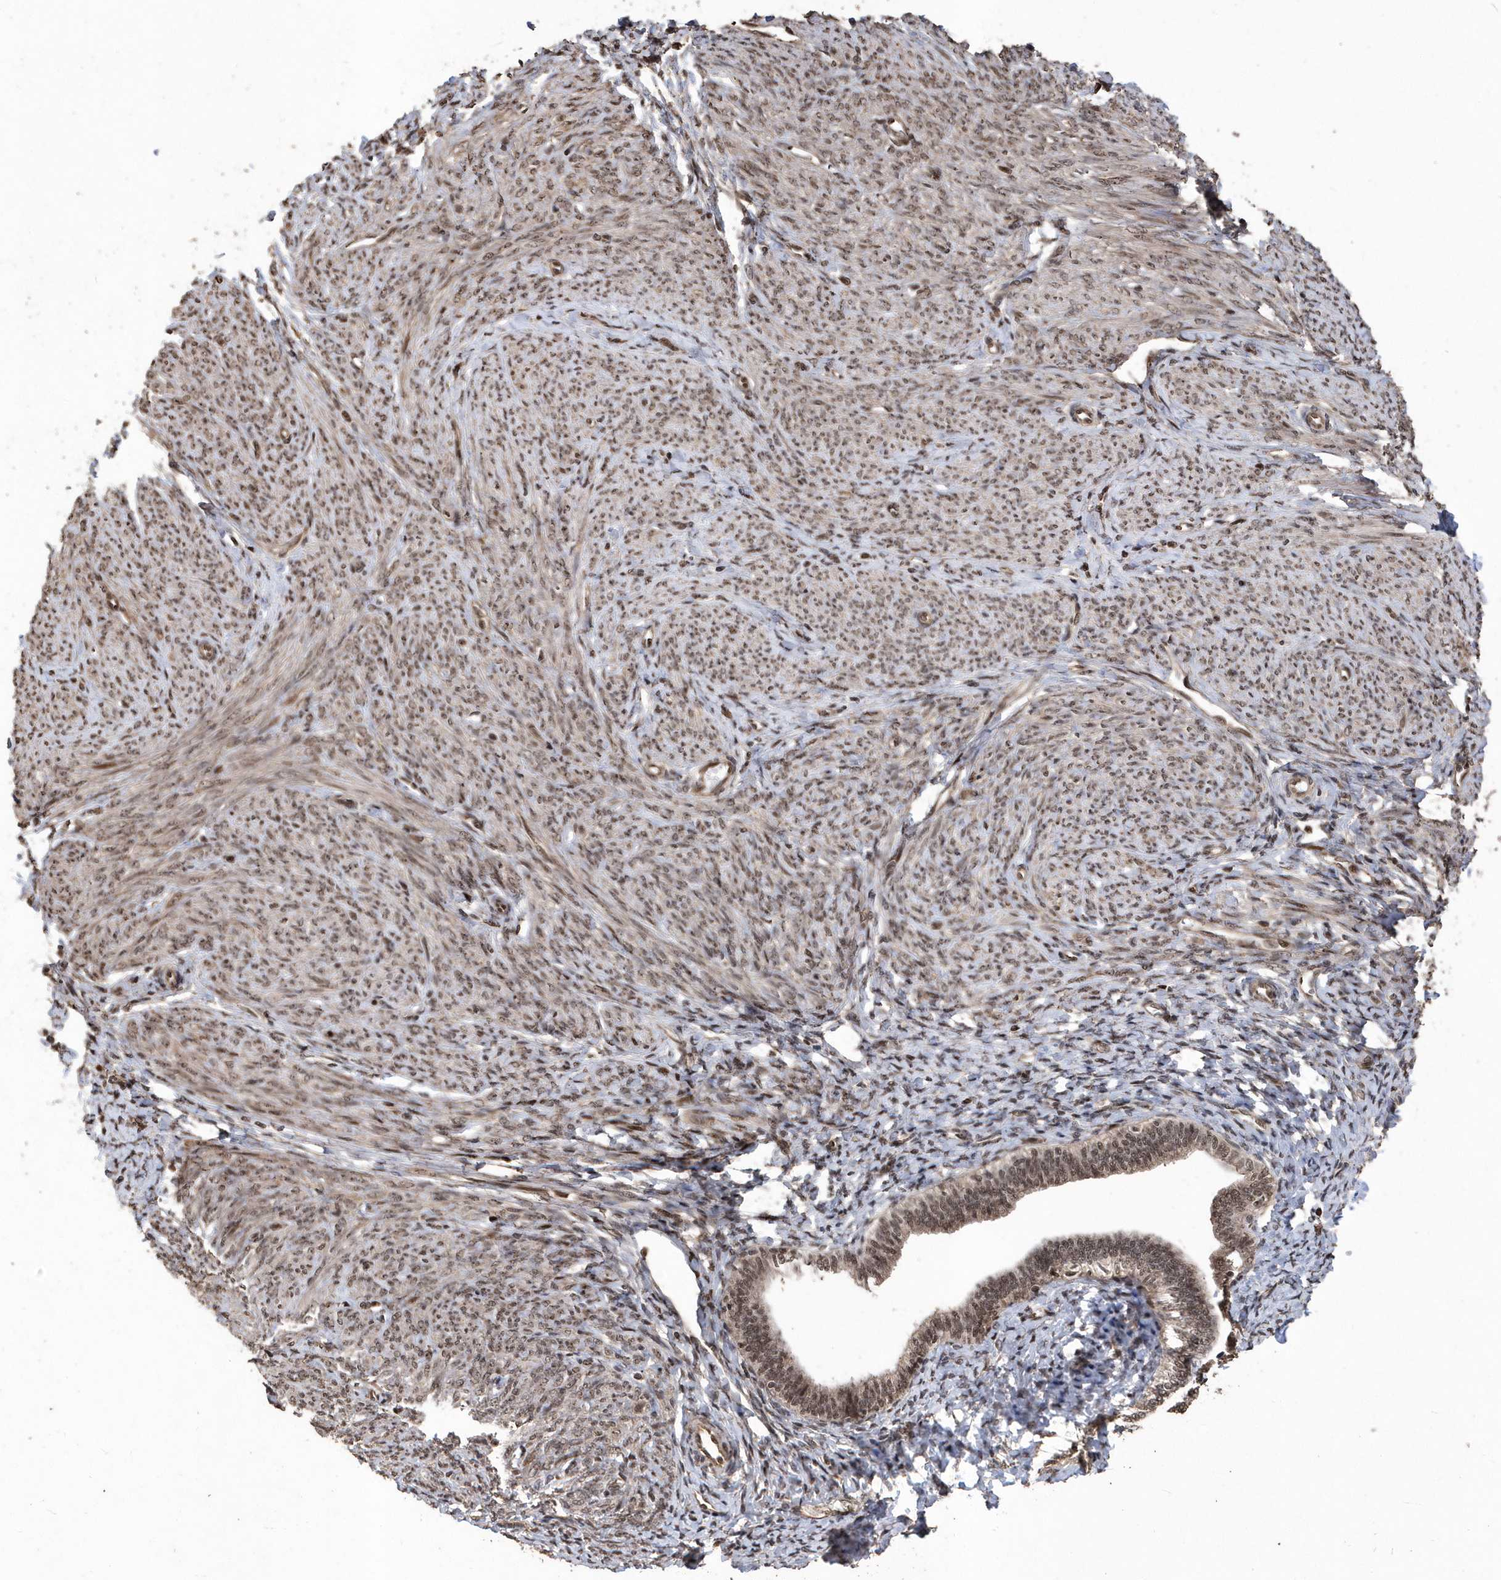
{"staining": {"intensity": "strong", "quantity": ">75%", "location": "nuclear"}, "tissue": "endometrium", "cell_type": "Cells in endometrial stroma", "image_type": "normal", "snomed": [{"axis": "morphology", "description": "Normal tissue, NOS"}, {"axis": "topography", "description": "Endometrium"}], "caption": "Immunohistochemical staining of unremarkable human endometrium displays strong nuclear protein expression in approximately >75% of cells in endometrial stroma.", "gene": "INTS12", "patient": {"sex": "female", "age": 72}}